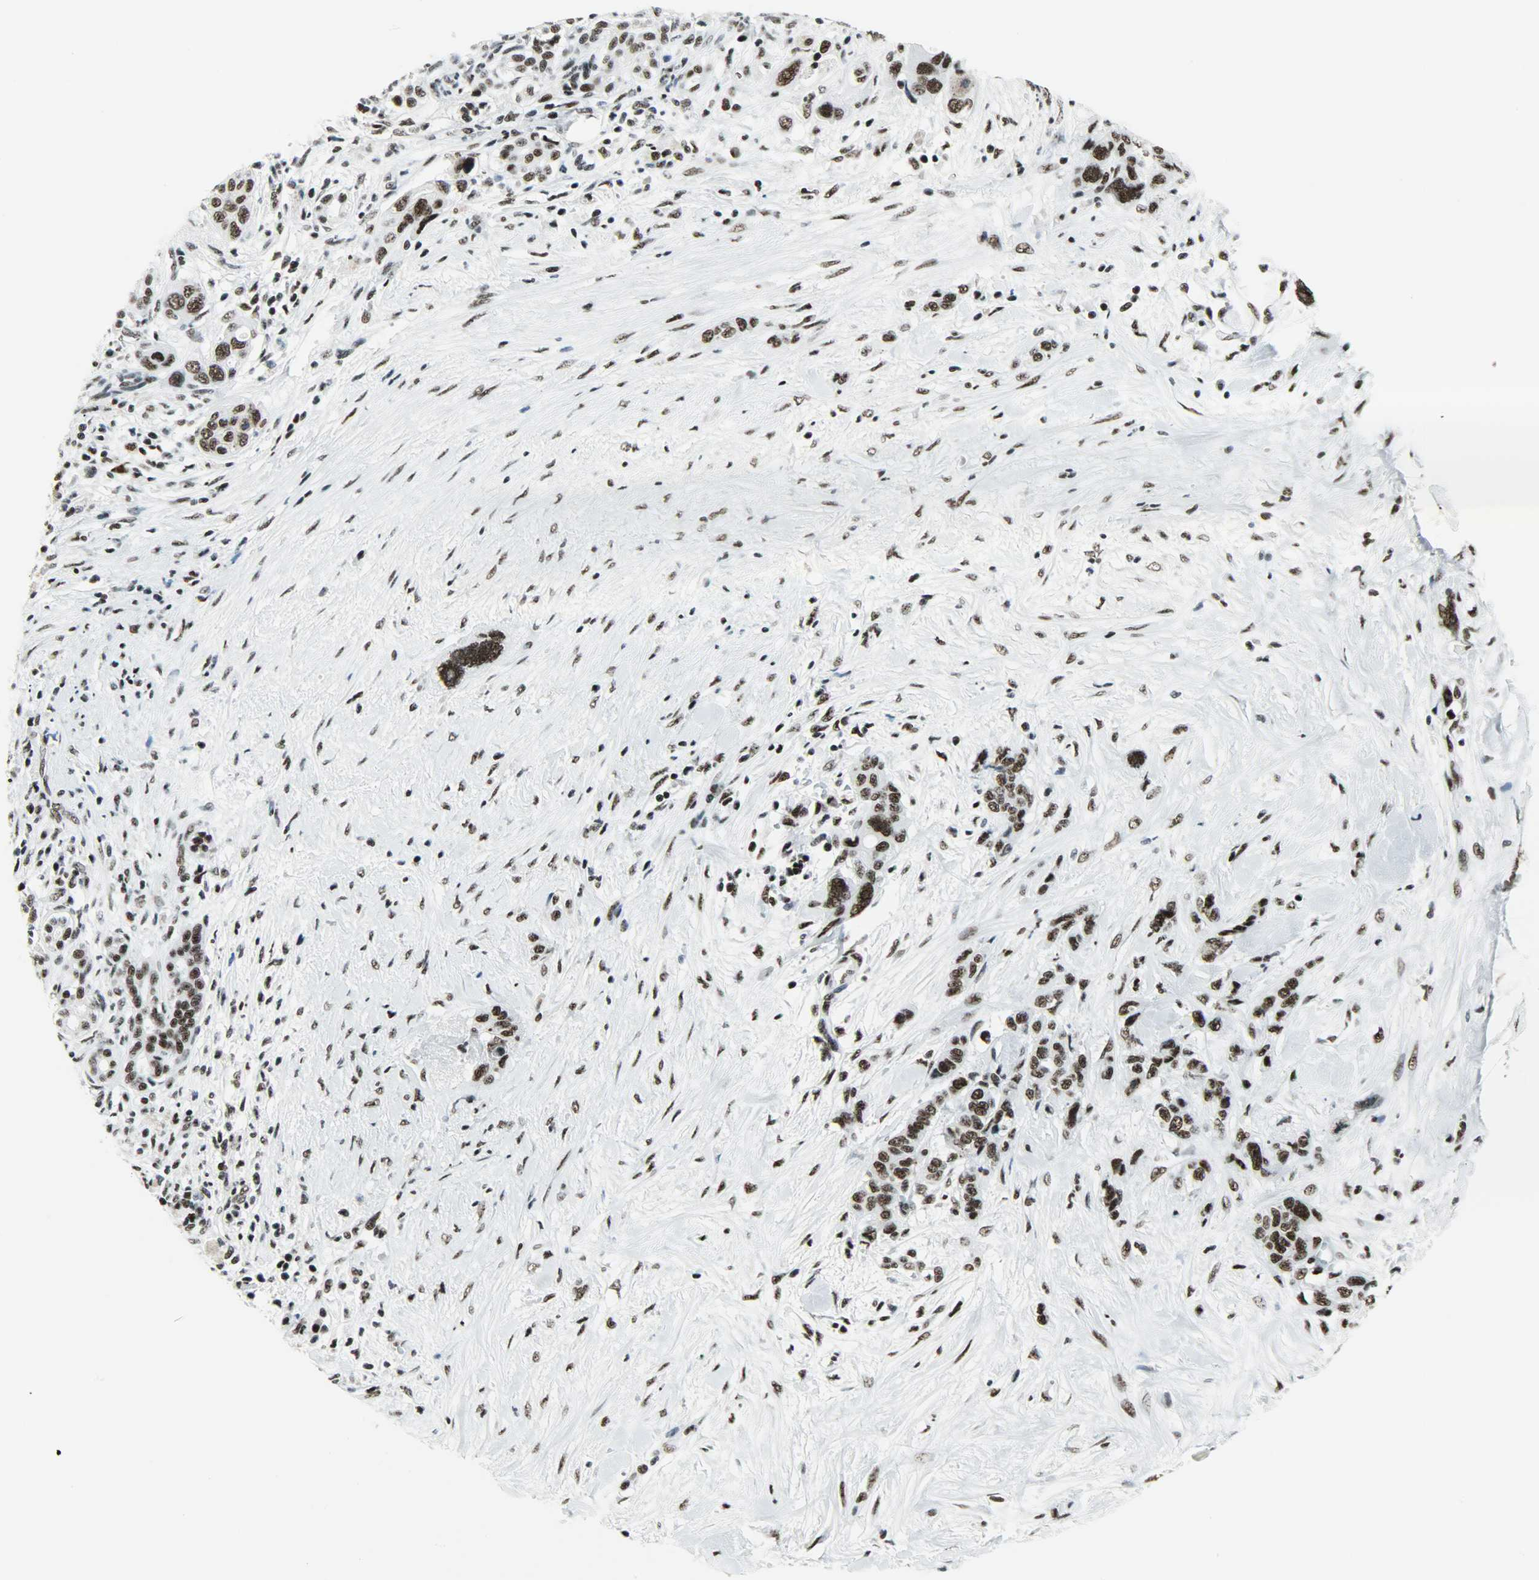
{"staining": {"intensity": "strong", "quantity": ">75%", "location": "nuclear"}, "tissue": "pancreatic cancer", "cell_type": "Tumor cells", "image_type": "cancer", "snomed": [{"axis": "morphology", "description": "Adenocarcinoma, NOS"}, {"axis": "topography", "description": "Pancreas"}], "caption": "A photomicrograph of pancreatic cancer (adenocarcinoma) stained for a protein exhibits strong nuclear brown staining in tumor cells.", "gene": "SNRPA", "patient": {"sex": "male", "age": 46}}